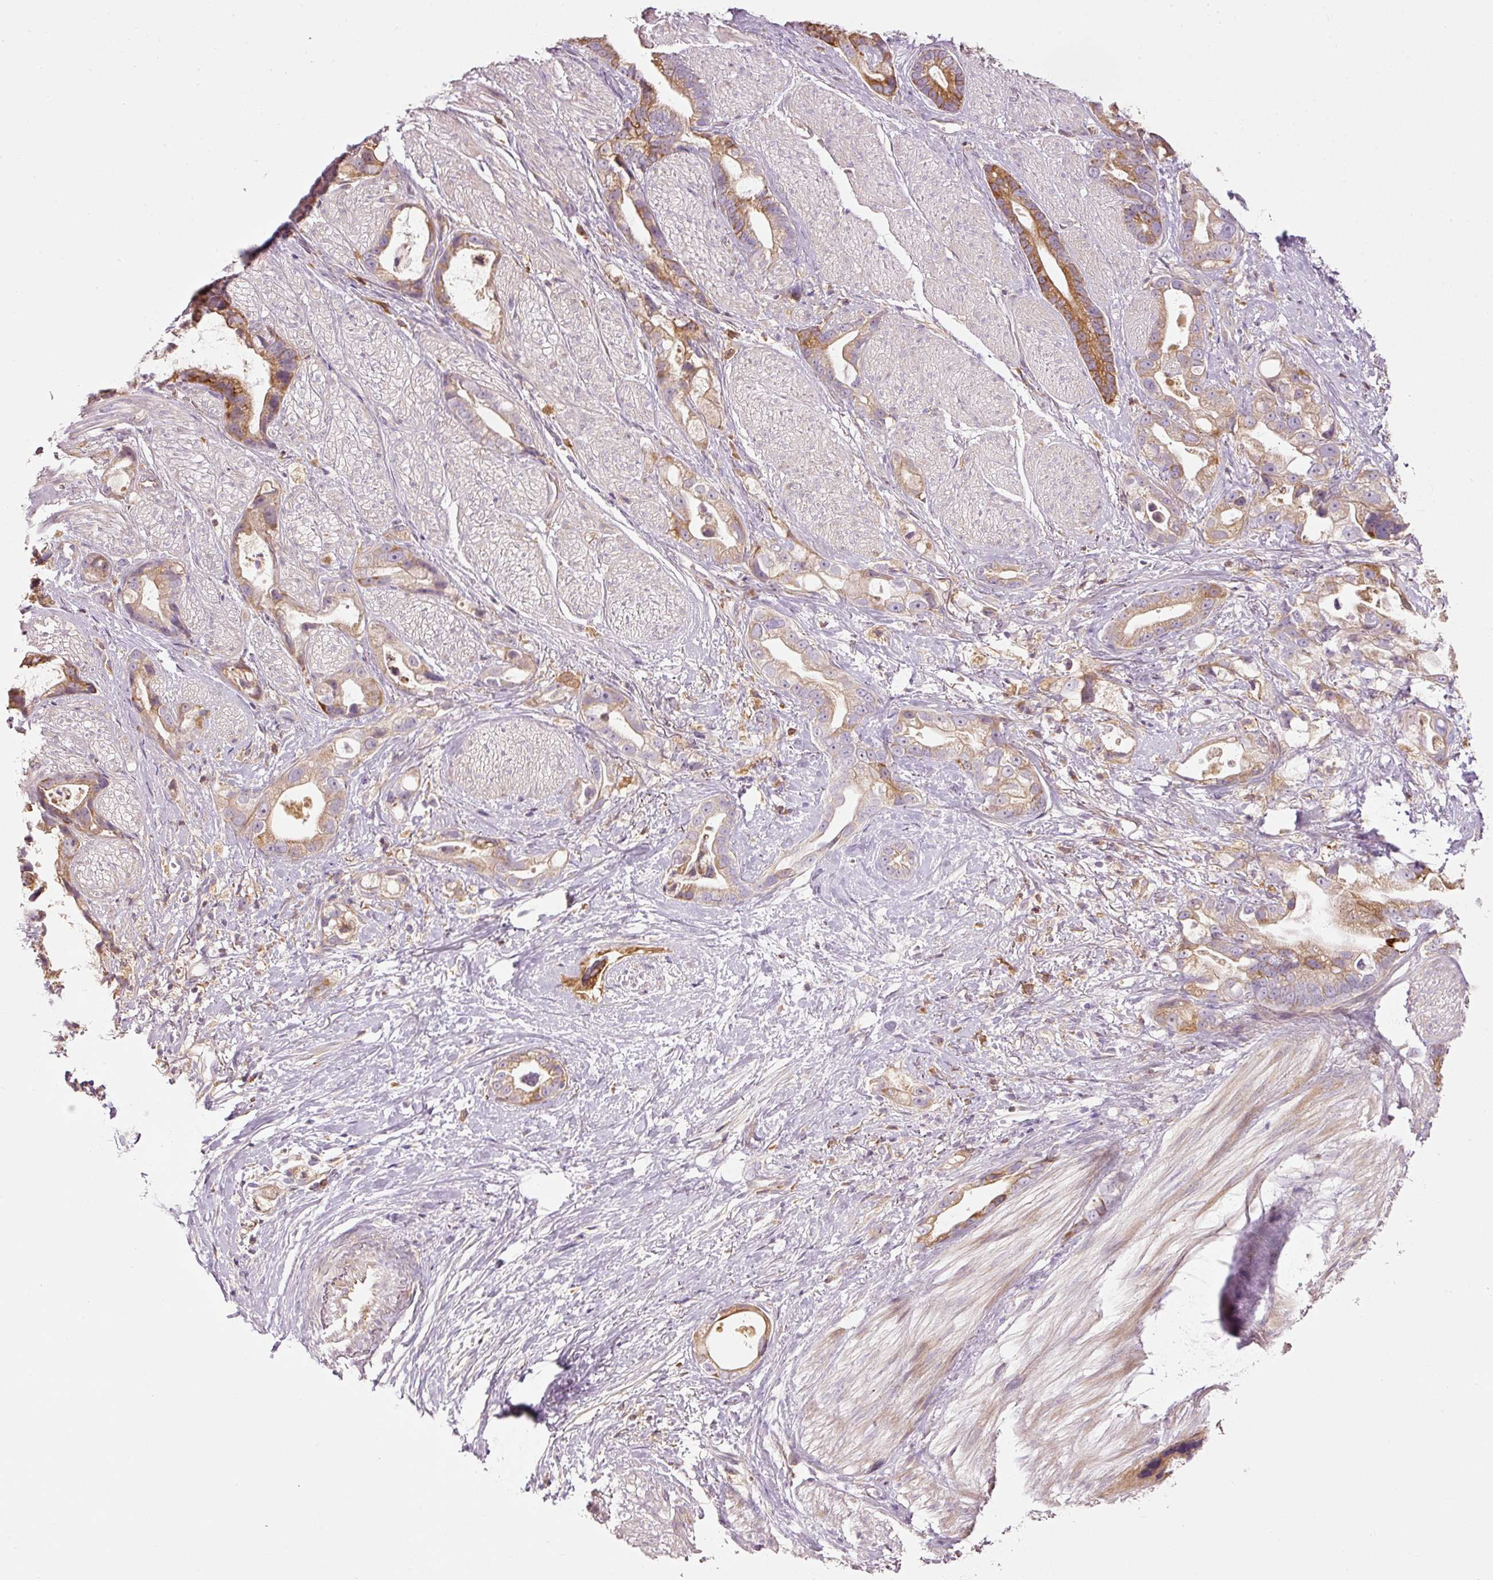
{"staining": {"intensity": "moderate", "quantity": ">75%", "location": "cytoplasmic/membranous"}, "tissue": "stomach cancer", "cell_type": "Tumor cells", "image_type": "cancer", "snomed": [{"axis": "morphology", "description": "Adenocarcinoma, NOS"}, {"axis": "topography", "description": "Stomach"}], "caption": "Stomach adenocarcinoma stained for a protein displays moderate cytoplasmic/membranous positivity in tumor cells. (DAB (3,3'-diaminobenzidine) IHC with brightfield microscopy, high magnification).", "gene": "SERPING1", "patient": {"sex": "male", "age": 55}}